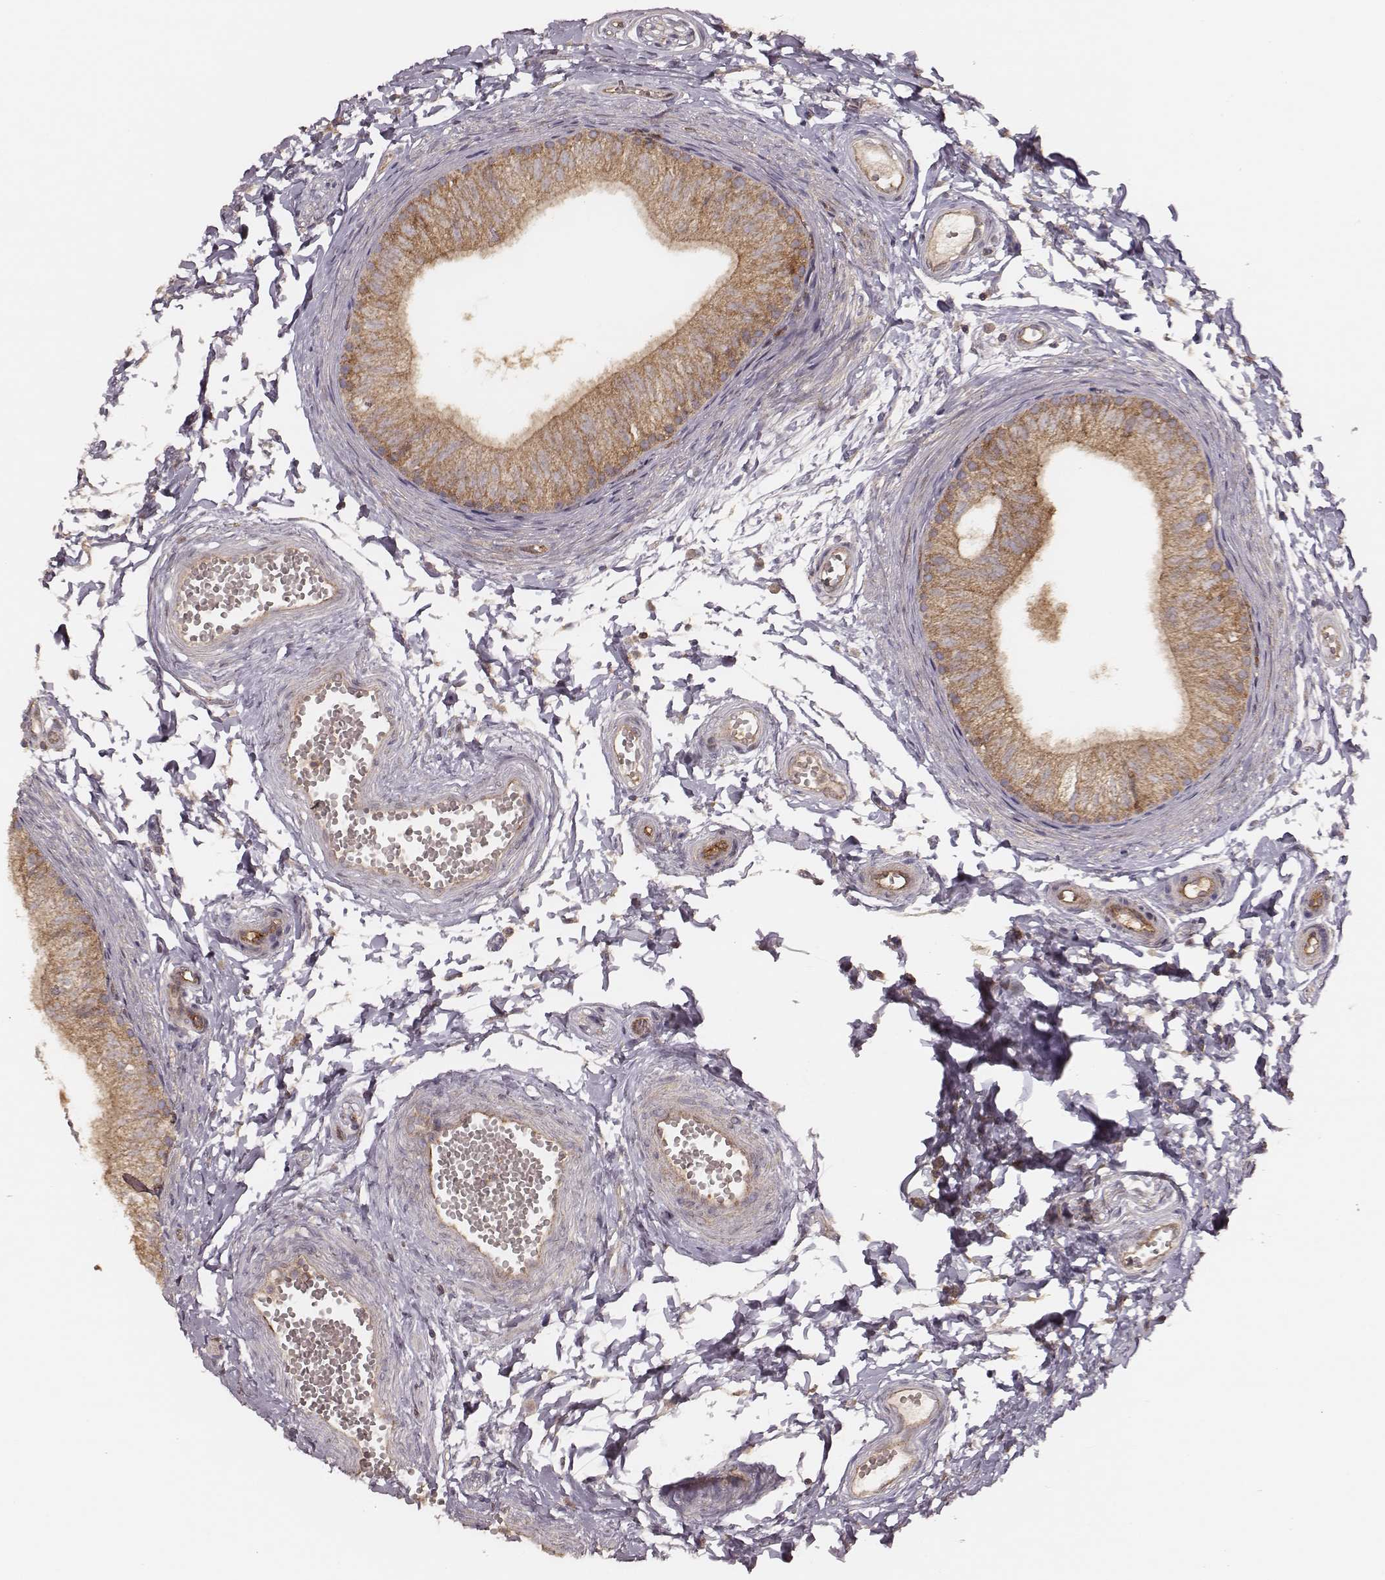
{"staining": {"intensity": "moderate", "quantity": ">75%", "location": "cytoplasmic/membranous"}, "tissue": "epididymis", "cell_type": "Glandular cells", "image_type": "normal", "snomed": [{"axis": "morphology", "description": "Normal tissue, NOS"}, {"axis": "topography", "description": "Epididymis"}], "caption": "Glandular cells exhibit moderate cytoplasmic/membranous positivity in about >75% of cells in unremarkable epididymis. The staining was performed using DAB (3,3'-diaminobenzidine), with brown indicating positive protein expression. Nuclei are stained blue with hematoxylin.", "gene": "CARS1", "patient": {"sex": "male", "age": 22}}